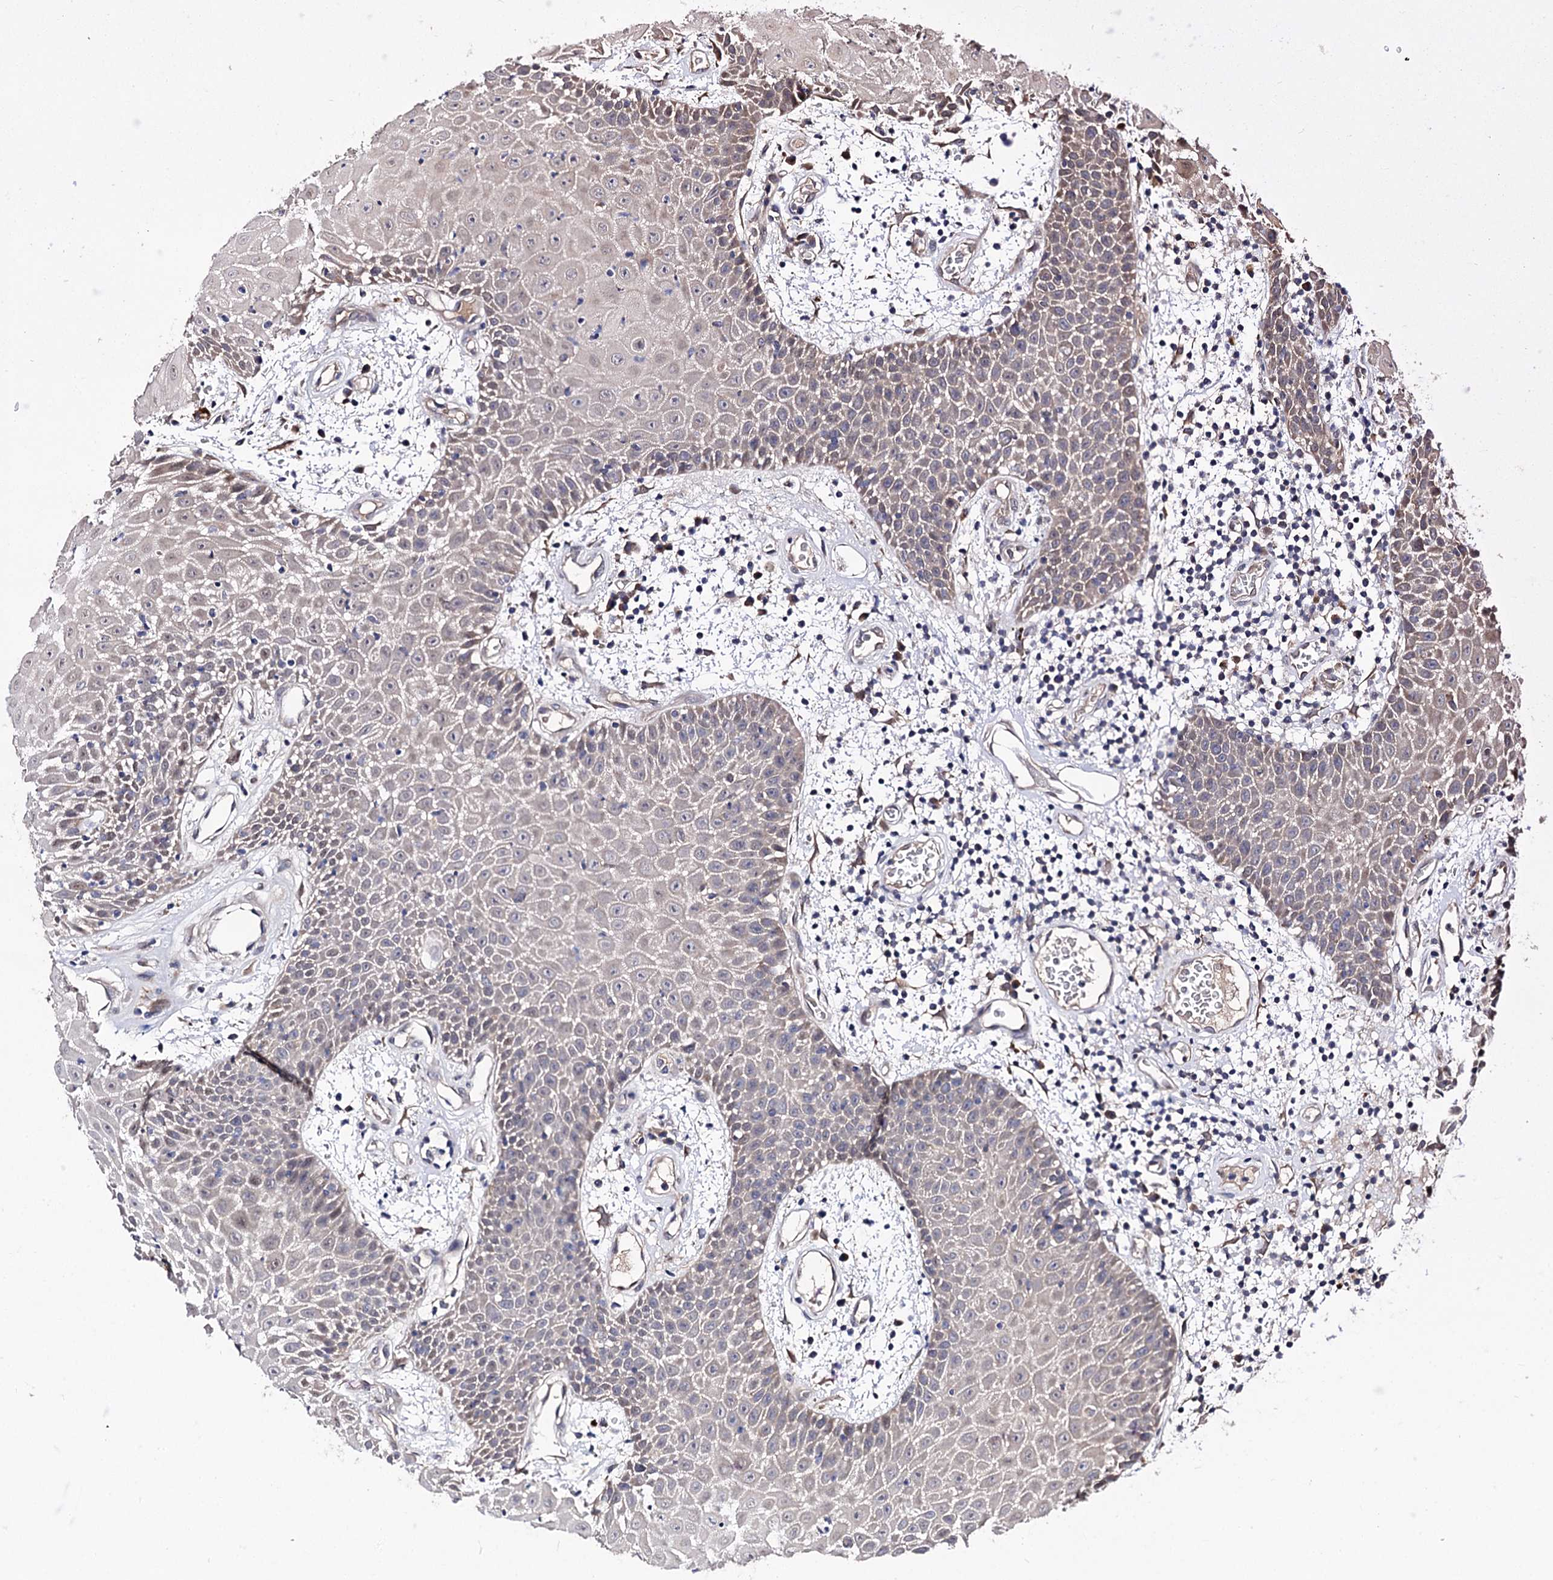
{"staining": {"intensity": "moderate", "quantity": "<25%", "location": "cytoplasmic/membranous,nuclear"}, "tissue": "oral mucosa", "cell_type": "Squamous epithelial cells", "image_type": "normal", "snomed": [{"axis": "morphology", "description": "Normal tissue, NOS"}, {"axis": "topography", "description": "Skeletal muscle"}, {"axis": "topography", "description": "Oral tissue"}, {"axis": "topography", "description": "Salivary gland"}, {"axis": "topography", "description": "Peripheral nerve tissue"}], "caption": "Moderate cytoplasmic/membranous,nuclear staining is identified in approximately <25% of squamous epithelial cells in unremarkable oral mucosa. Immunohistochemistry stains the protein in brown and the nuclei are stained blue.", "gene": "FBXW8", "patient": {"sex": "male", "age": 54}}